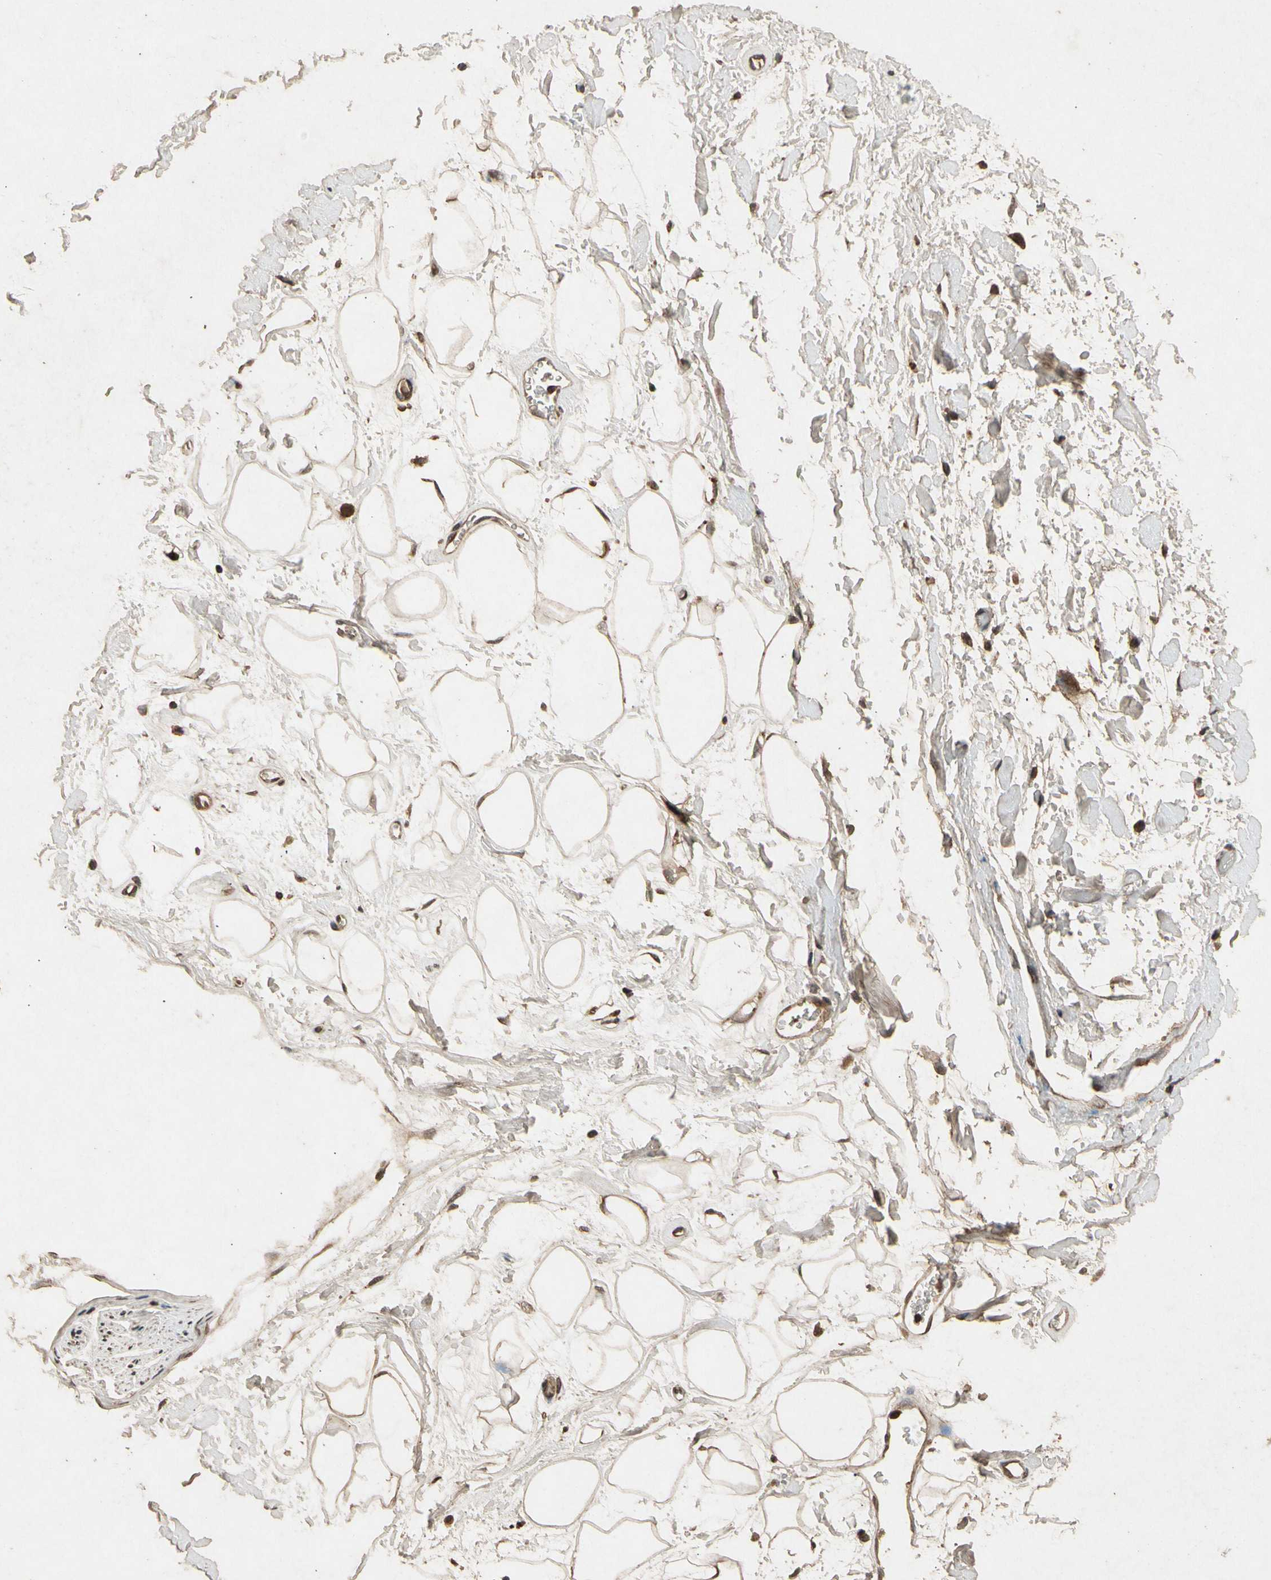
{"staining": {"intensity": "moderate", "quantity": ">75%", "location": "cytoplasmic/membranous"}, "tissue": "adipose tissue", "cell_type": "Adipocytes", "image_type": "normal", "snomed": [{"axis": "morphology", "description": "Normal tissue, NOS"}, {"axis": "topography", "description": "Soft tissue"}], "caption": "Moderate cytoplasmic/membranous positivity for a protein is appreciated in approximately >75% of adipocytes of normal adipose tissue using immunohistochemistry.", "gene": "TXN2", "patient": {"sex": "male", "age": 72}}